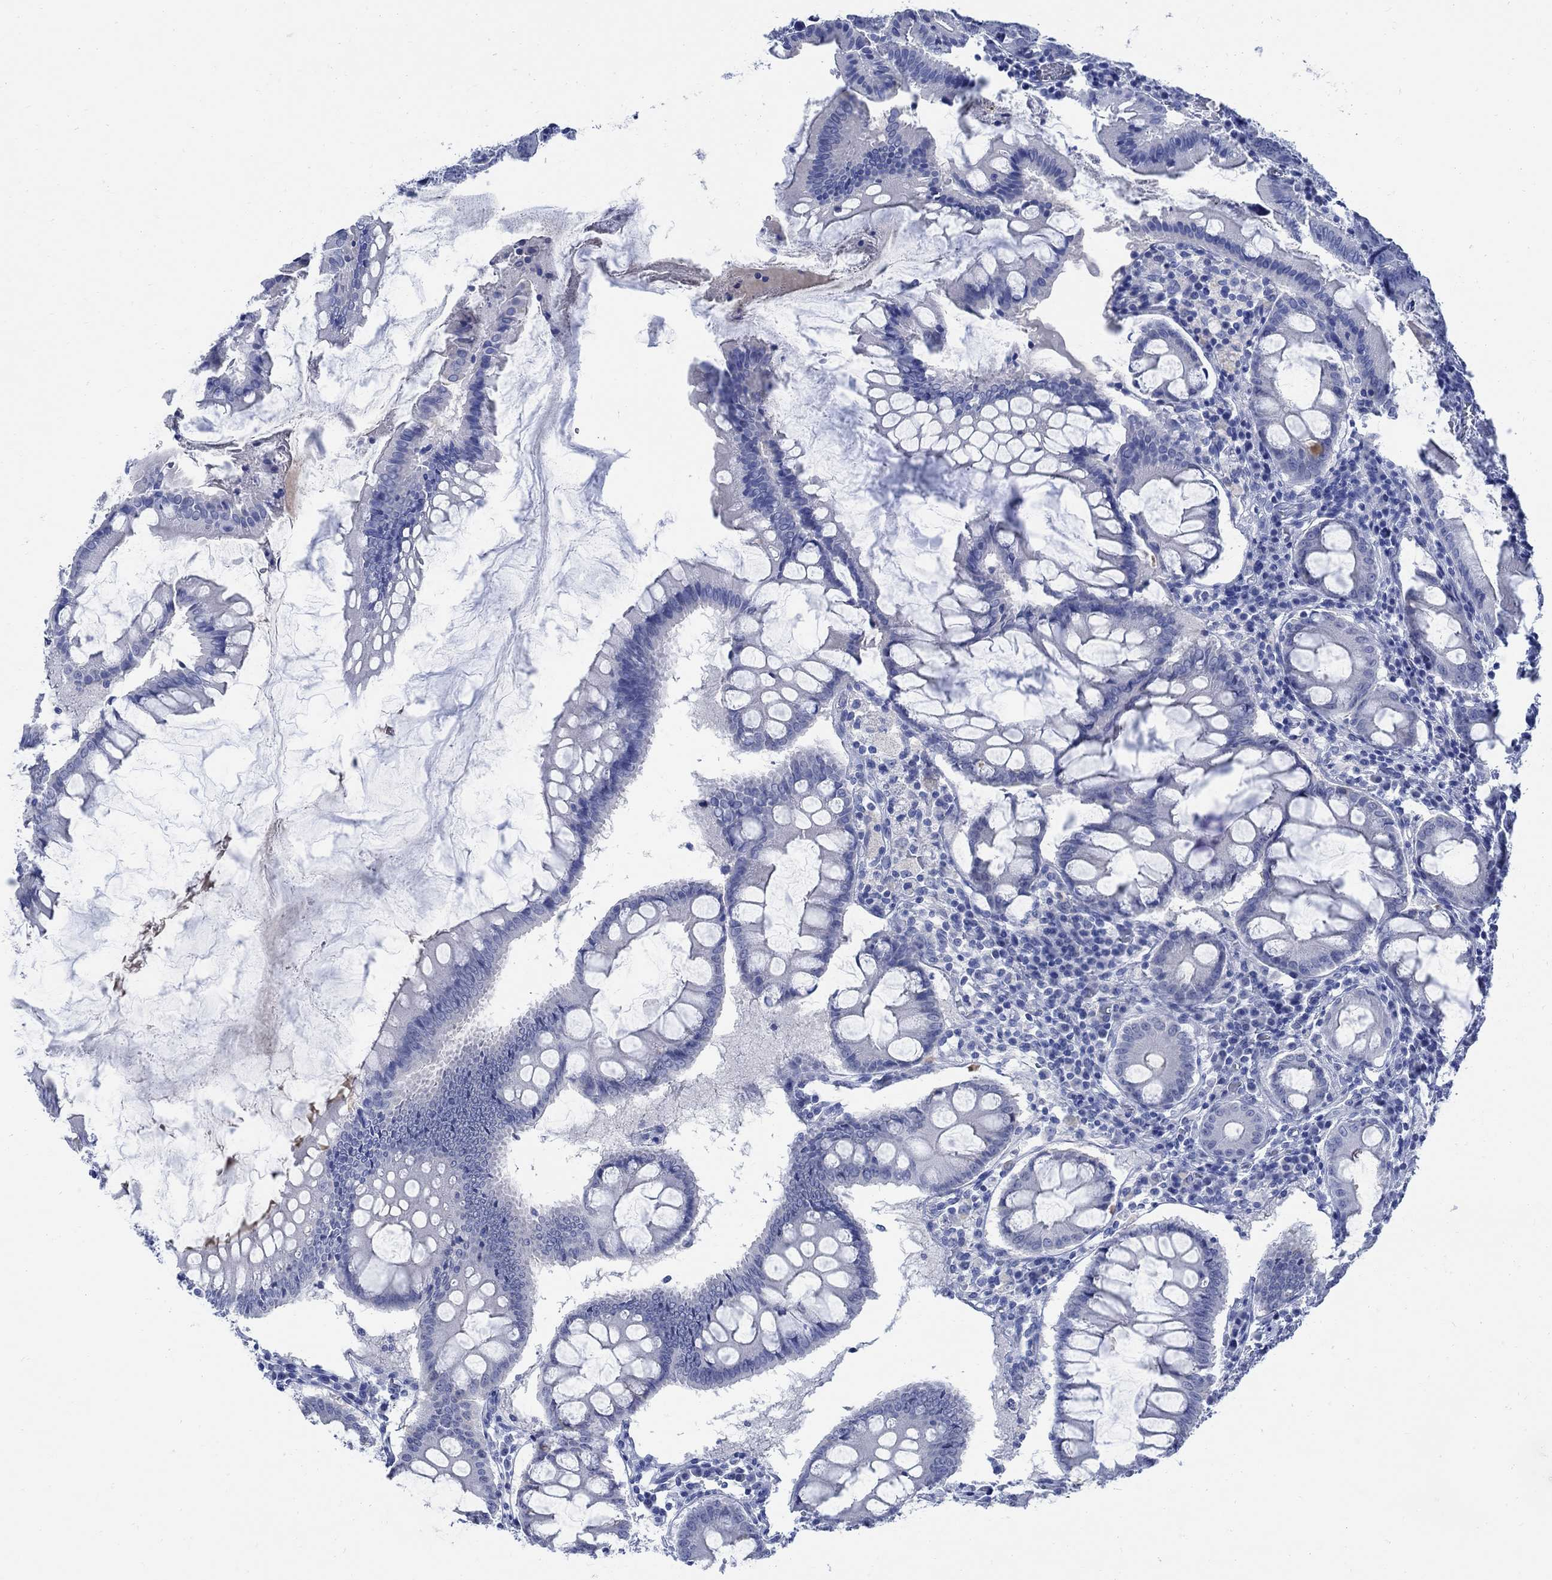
{"staining": {"intensity": "negative", "quantity": "none", "location": "none"}, "tissue": "colorectal cancer", "cell_type": "Tumor cells", "image_type": "cancer", "snomed": [{"axis": "morphology", "description": "Adenocarcinoma, NOS"}, {"axis": "topography", "description": "Colon"}], "caption": "Tumor cells show no significant protein positivity in adenocarcinoma (colorectal).", "gene": "CAMK2N1", "patient": {"sex": "female", "age": 82}}